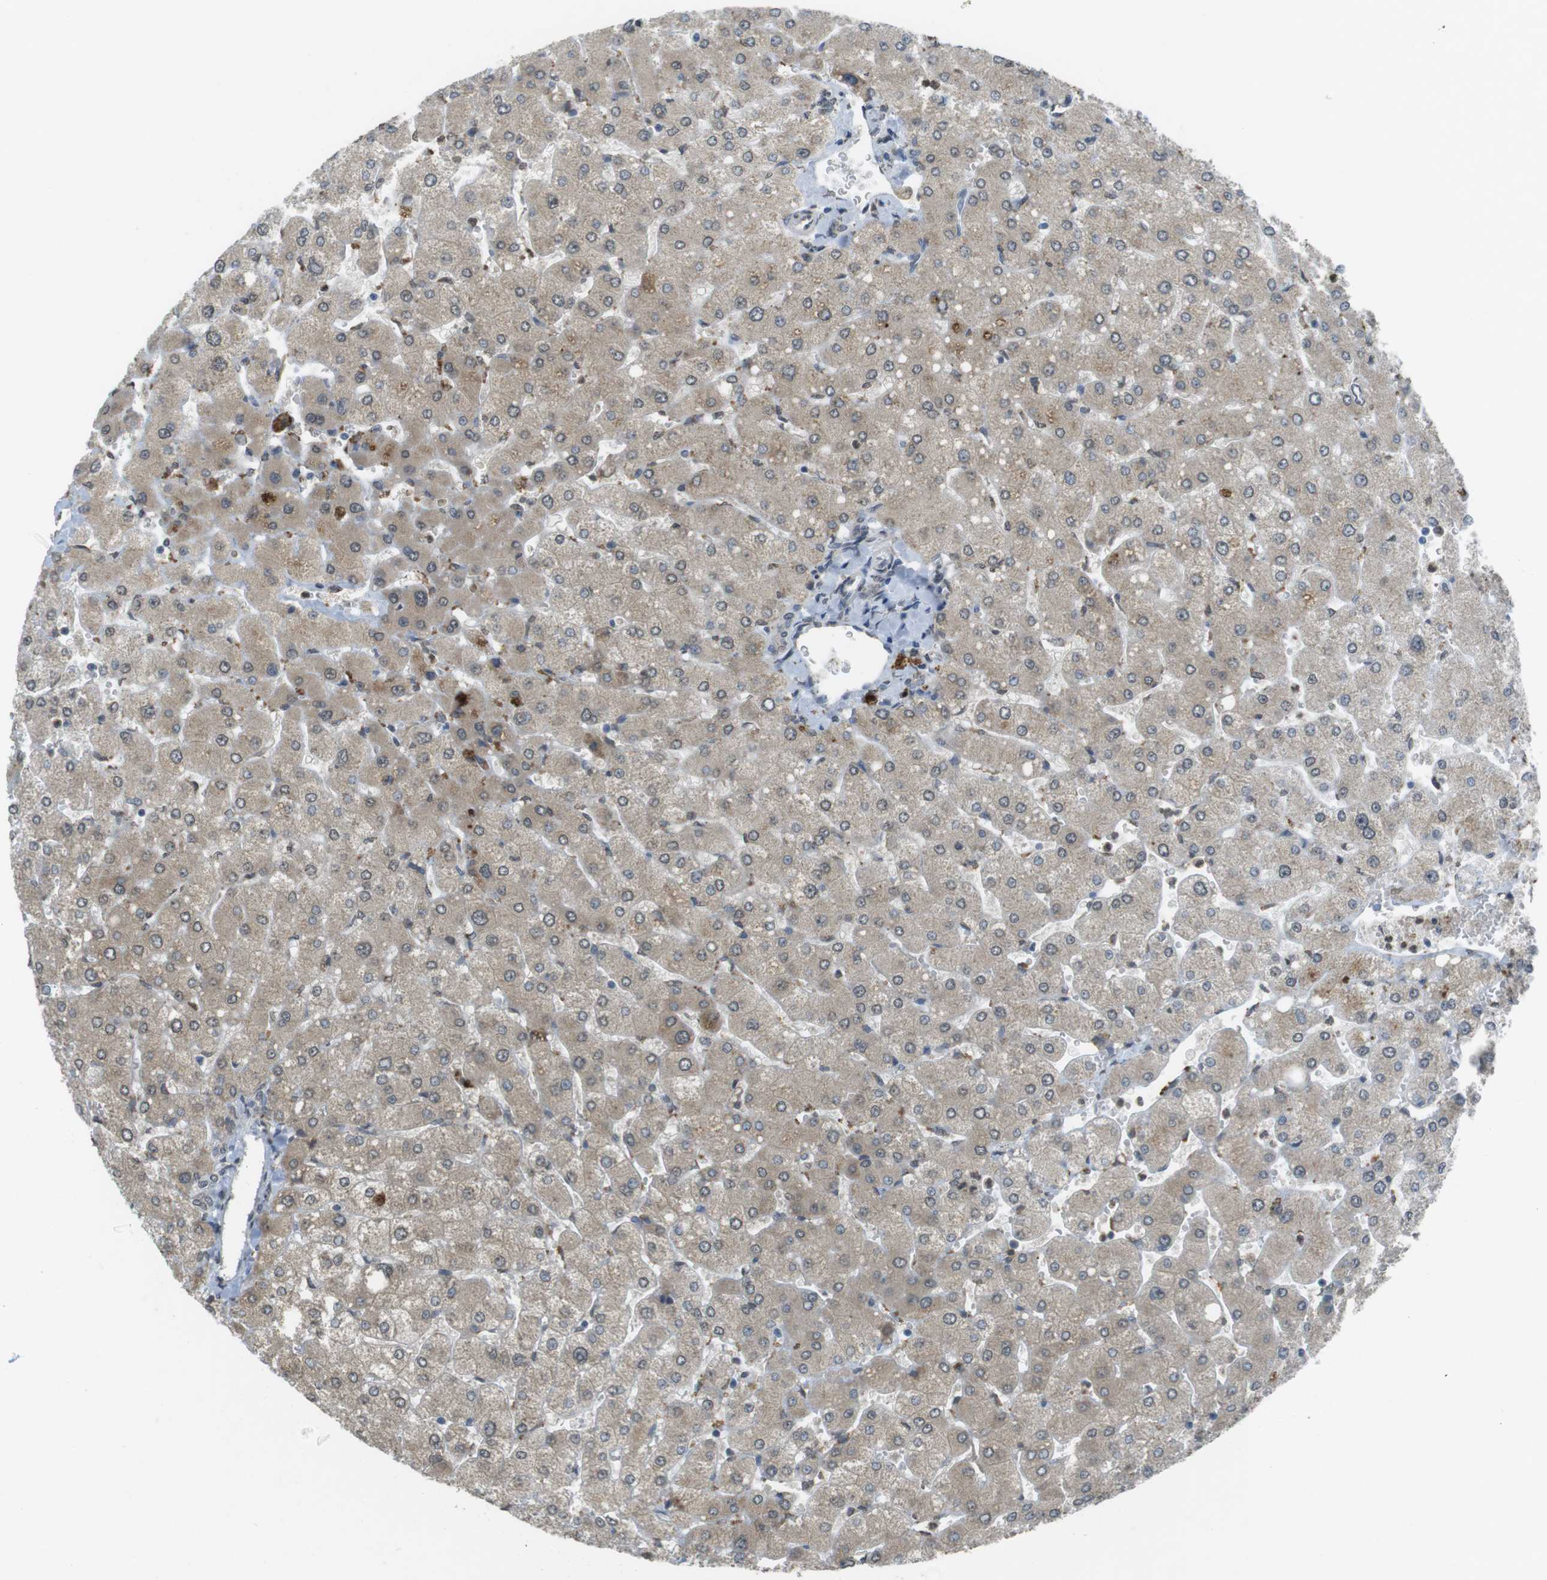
{"staining": {"intensity": "negative", "quantity": "none", "location": "none"}, "tissue": "liver", "cell_type": "Cholangiocytes", "image_type": "normal", "snomed": [{"axis": "morphology", "description": "Normal tissue, NOS"}, {"axis": "topography", "description": "Liver"}], "caption": "DAB immunohistochemical staining of benign liver shows no significant positivity in cholangiocytes.", "gene": "FZD10", "patient": {"sex": "male", "age": 55}}